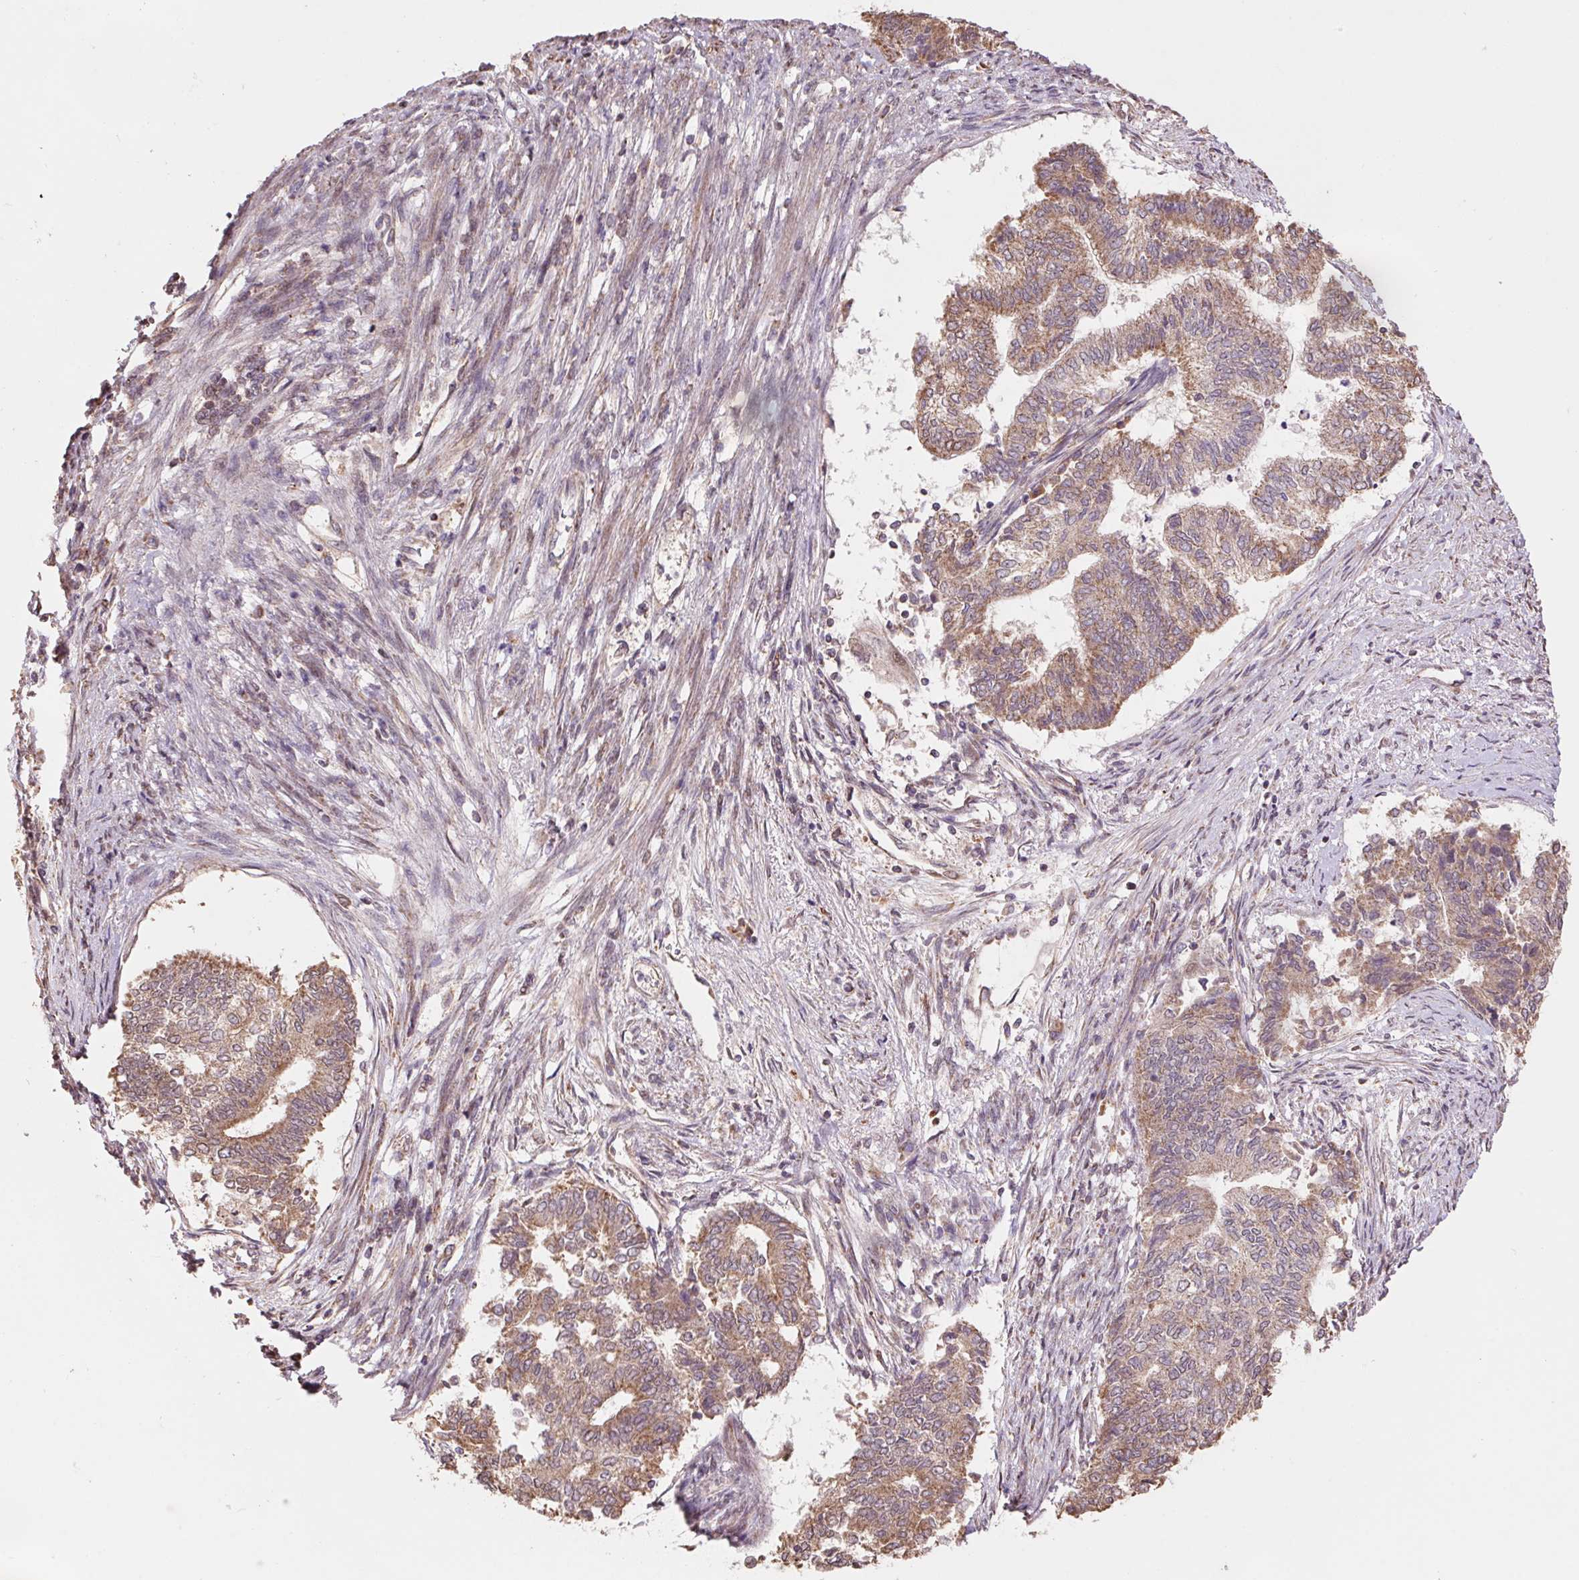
{"staining": {"intensity": "weak", "quantity": ">75%", "location": "cytoplasmic/membranous"}, "tissue": "endometrial cancer", "cell_type": "Tumor cells", "image_type": "cancer", "snomed": [{"axis": "morphology", "description": "Adenocarcinoma, NOS"}, {"axis": "topography", "description": "Endometrium"}], "caption": "Protein analysis of endometrial adenocarcinoma tissue shows weak cytoplasmic/membranous expression in about >75% of tumor cells.", "gene": "PDHA1", "patient": {"sex": "female", "age": 65}}